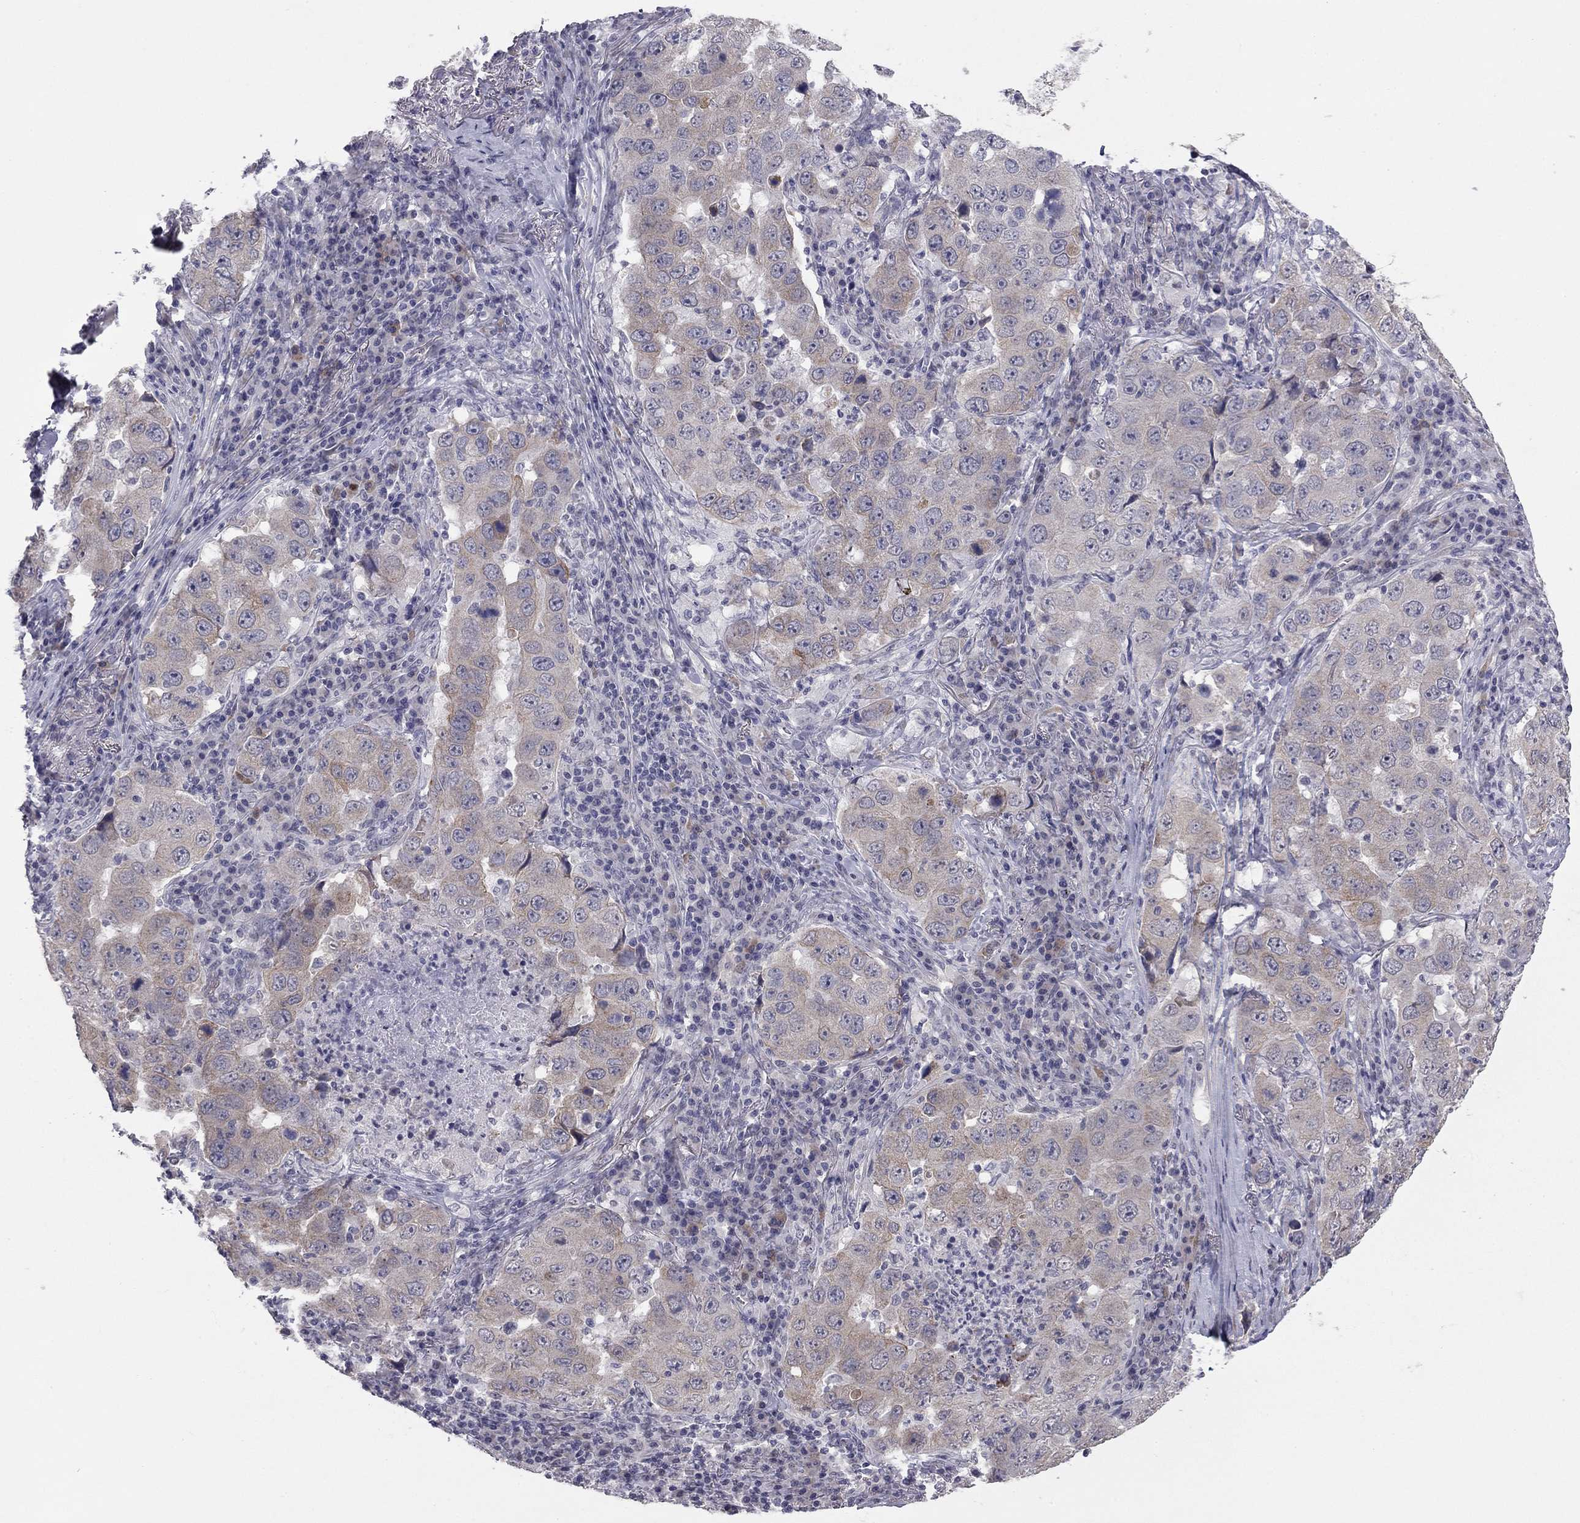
{"staining": {"intensity": "weak", "quantity": "<25%", "location": "cytoplasmic/membranous"}, "tissue": "lung cancer", "cell_type": "Tumor cells", "image_type": "cancer", "snomed": [{"axis": "morphology", "description": "Adenocarcinoma, NOS"}, {"axis": "topography", "description": "Lung"}], "caption": "High power microscopy histopathology image of an immunohistochemistry (IHC) image of lung cancer, revealing no significant positivity in tumor cells.", "gene": "PRRT2", "patient": {"sex": "male", "age": 73}}